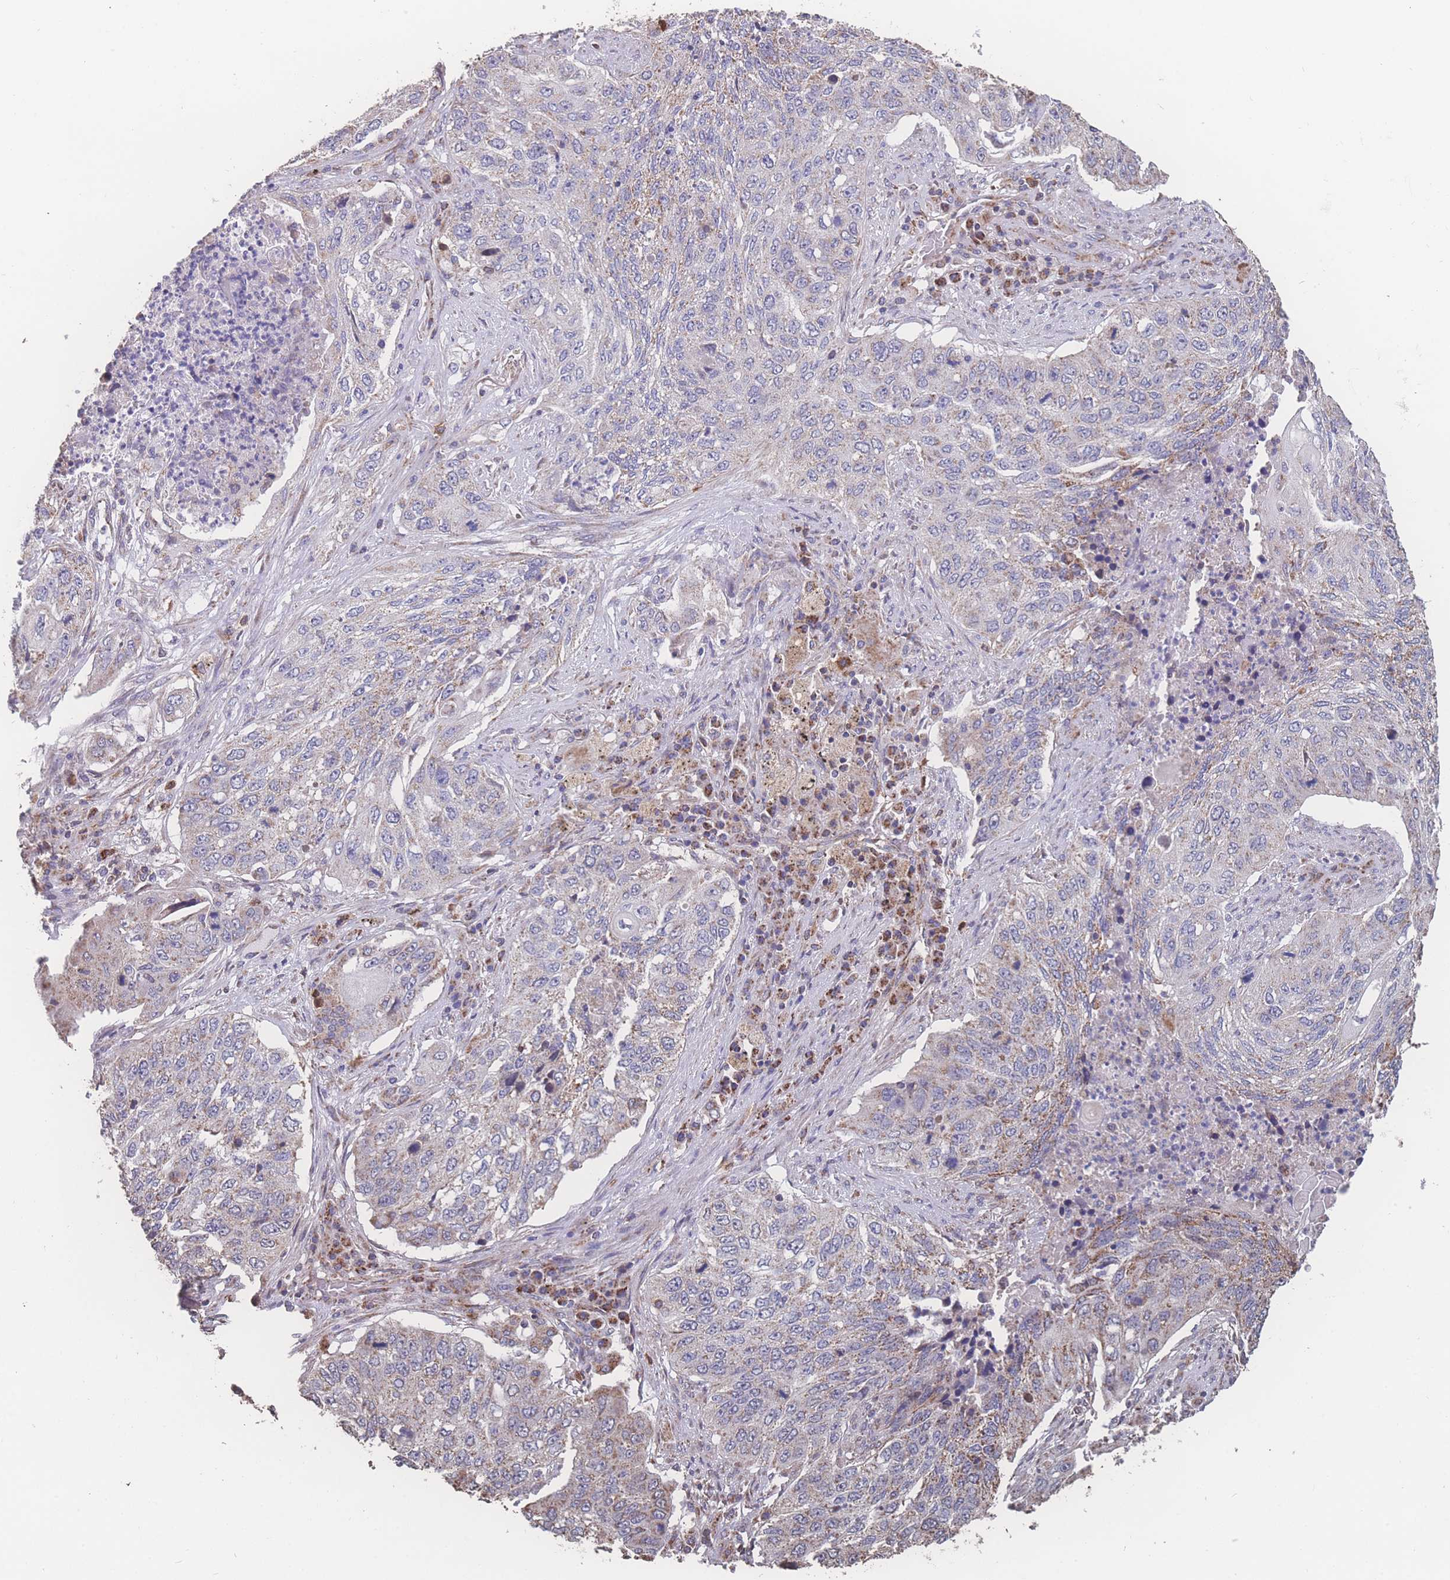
{"staining": {"intensity": "negative", "quantity": "none", "location": "none"}, "tissue": "lung cancer", "cell_type": "Tumor cells", "image_type": "cancer", "snomed": [{"axis": "morphology", "description": "Squamous cell carcinoma, NOS"}, {"axis": "topography", "description": "Lung"}], "caption": "The immunohistochemistry (IHC) histopathology image has no significant positivity in tumor cells of lung squamous cell carcinoma tissue.", "gene": "SGSM3", "patient": {"sex": "female", "age": 63}}